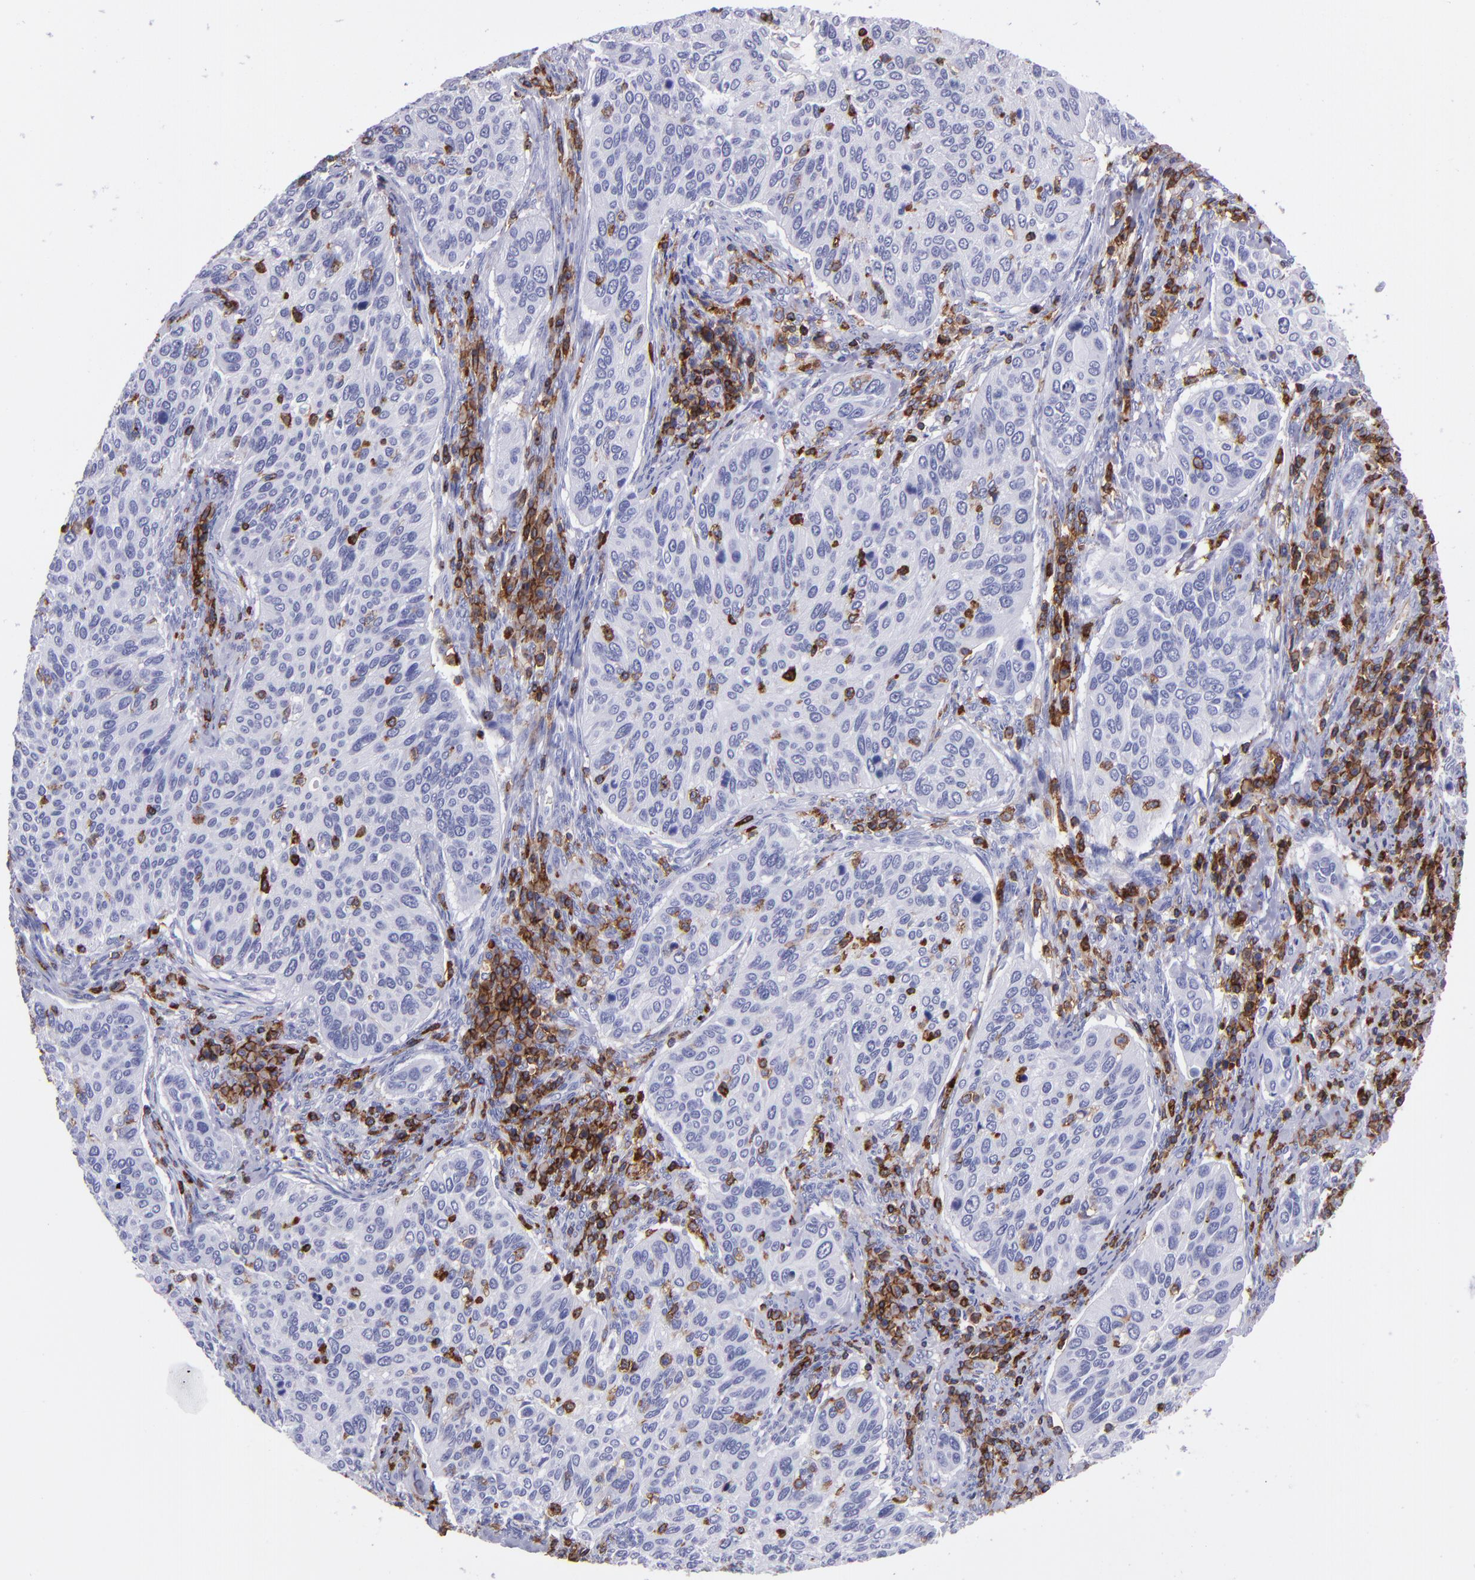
{"staining": {"intensity": "negative", "quantity": "none", "location": "none"}, "tissue": "cervical cancer", "cell_type": "Tumor cells", "image_type": "cancer", "snomed": [{"axis": "morphology", "description": "Adenocarcinoma, NOS"}, {"axis": "topography", "description": "Cervix"}], "caption": "Cervical cancer (adenocarcinoma) was stained to show a protein in brown. There is no significant positivity in tumor cells.", "gene": "ICAM3", "patient": {"sex": "female", "age": 29}}